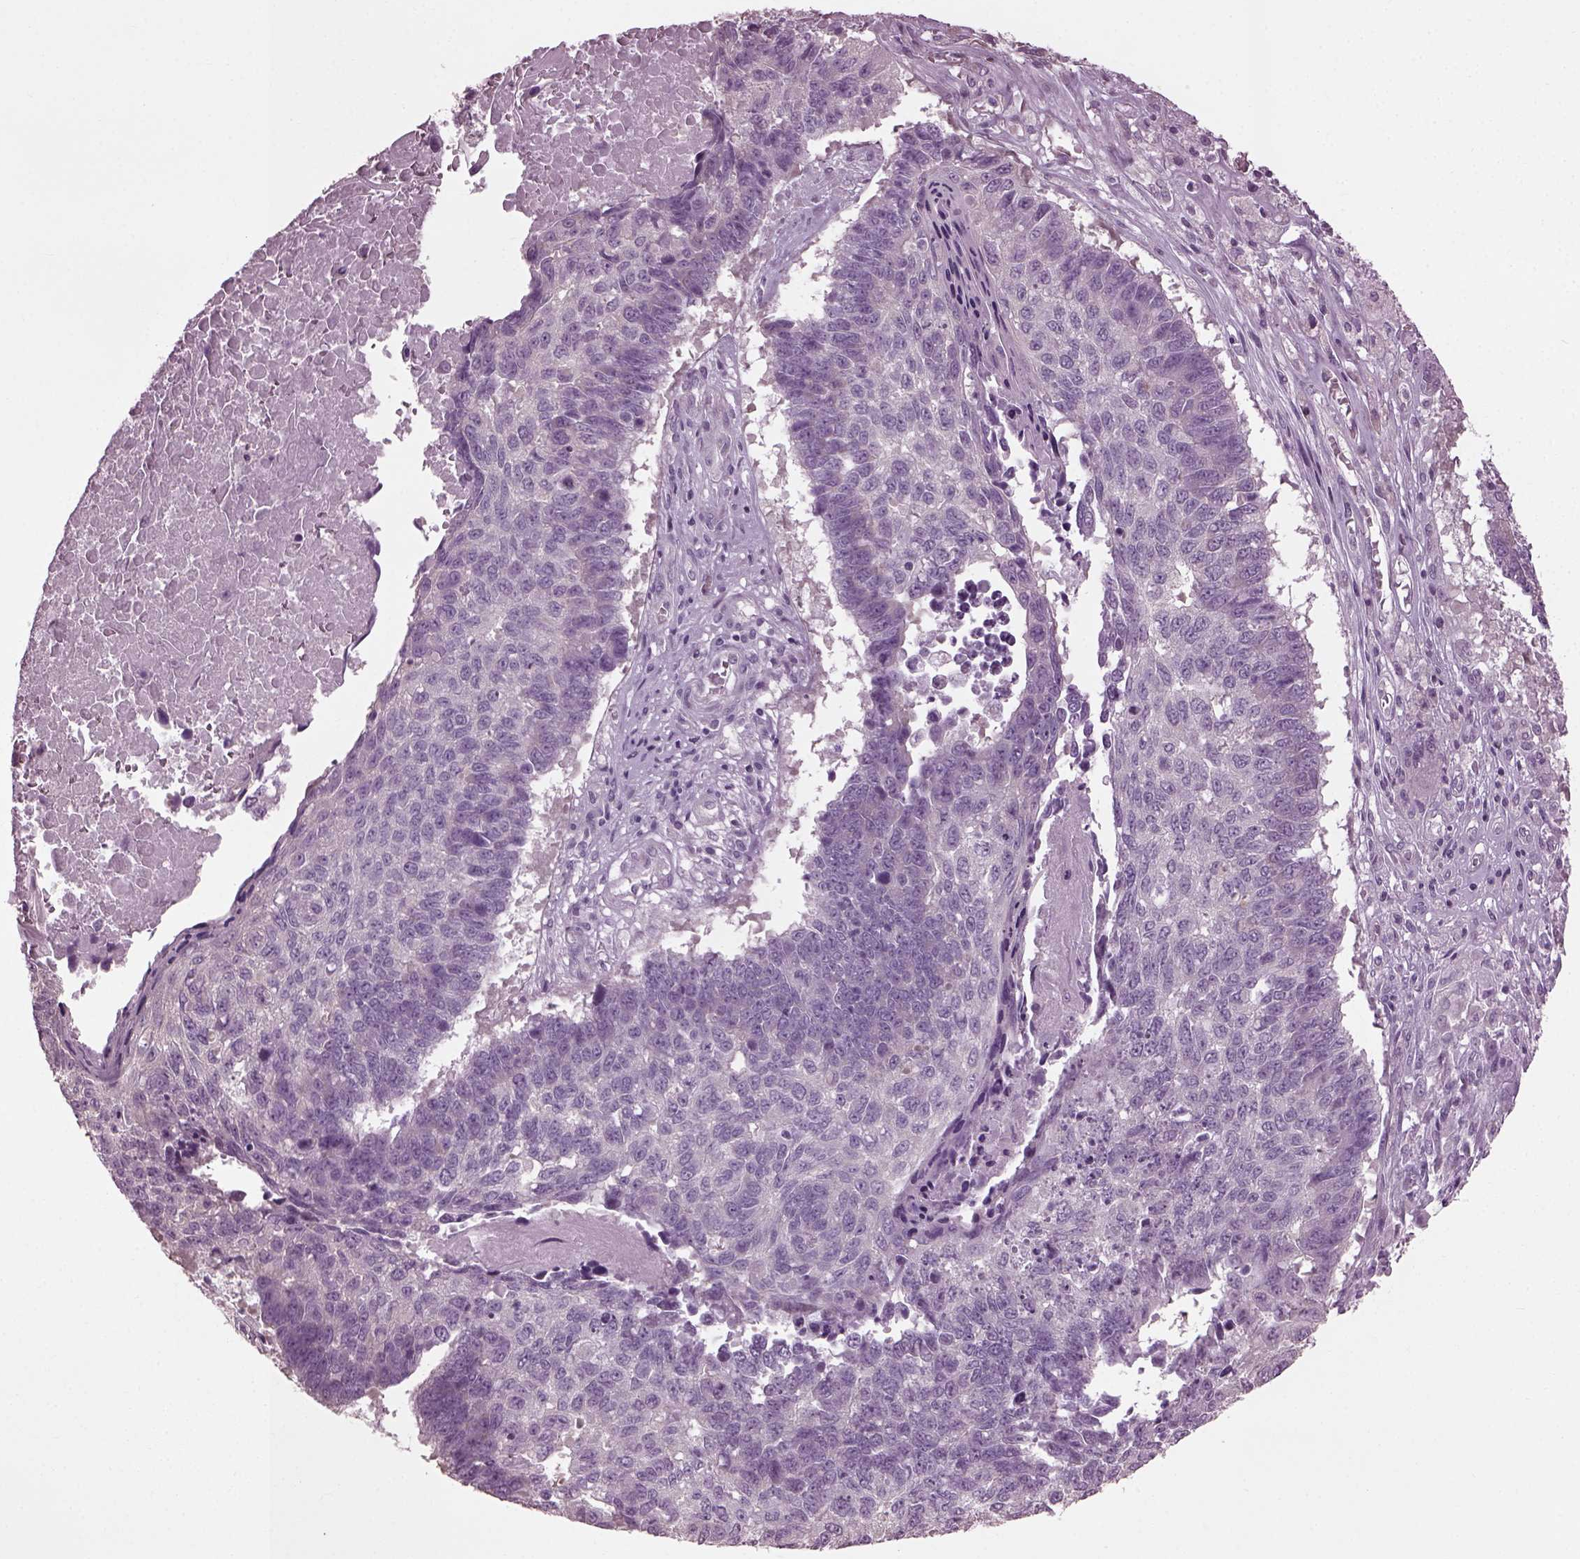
{"staining": {"intensity": "negative", "quantity": "none", "location": "none"}, "tissue": "lung cancer", "cell_type": "Tumor cells", "image_type": "cancer", "snomed": [{"axis": "morphology", "description": "Squamous cell carcinoma, NOS"}, {"axis": "topography", "description": "Lung"}], "caption": "Tumor cells are negative for protein expression in human lung cancer. Nuclei are stained in blue.", "gene": "CABP5", "patient": {"sex": "male", "age": 73}}